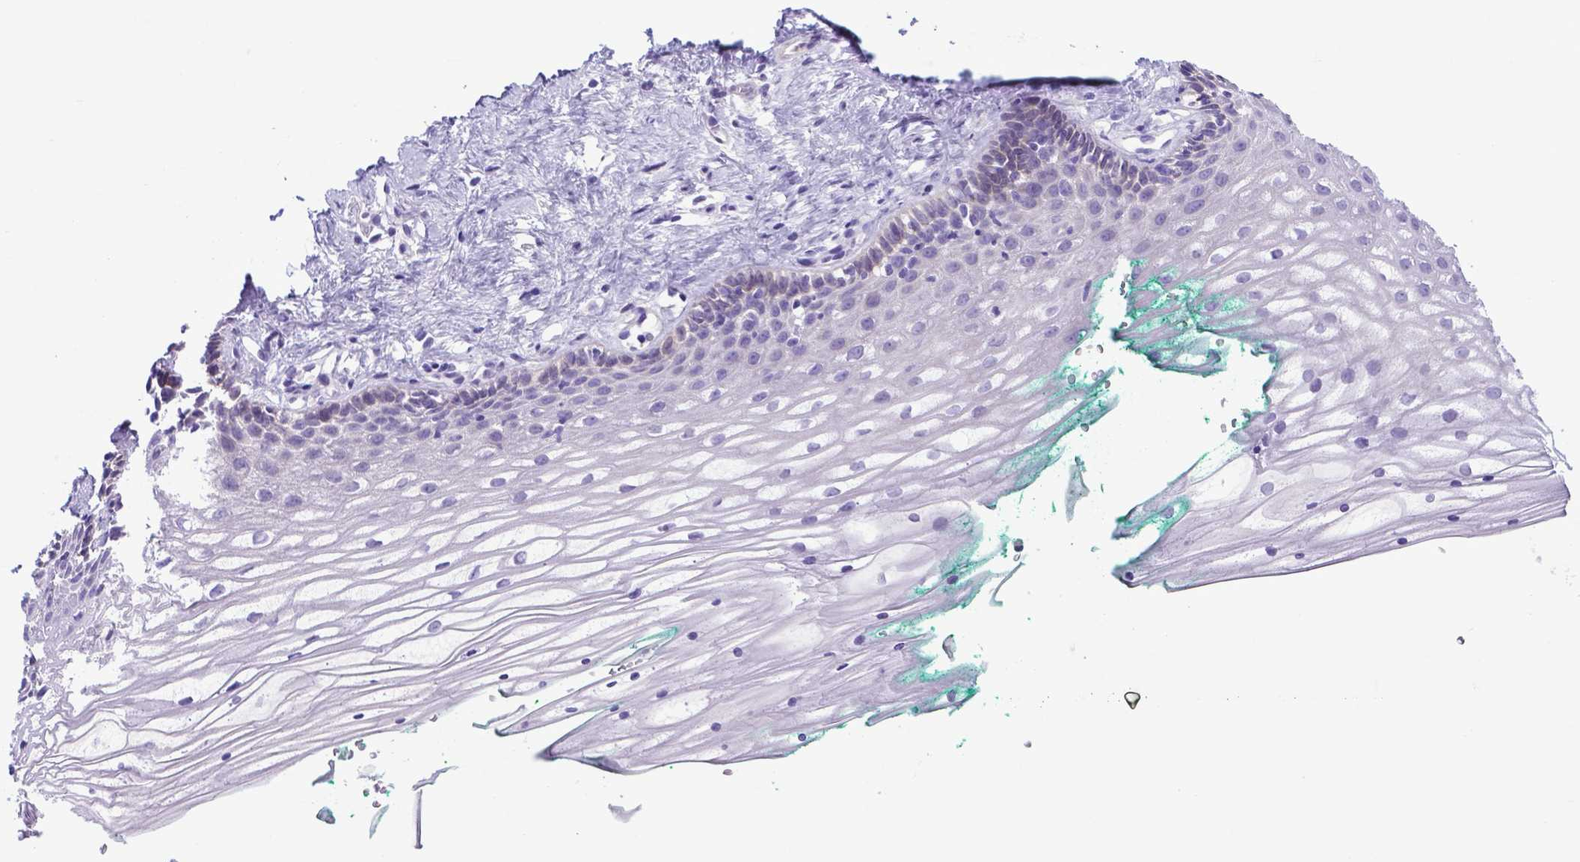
{"staining": {"intensity": "negative", "quantity": "none", "location": "none"}, "tissue": "vagina", "cell_type": "Squamous epithelial cells", "image_type": "normal", "snomed": [{"axis": "morphology", "description": "Normal tissue, NOS"}, {"axis": "topography", "description": "Vagina"}], "caption": "IHC micrograph of benign vagina stained for a protein (brown), which shows no expression in squamous epithelial cells.", "gene": "ADRA2B", "patient": {"sex": "female", "age": 42}}